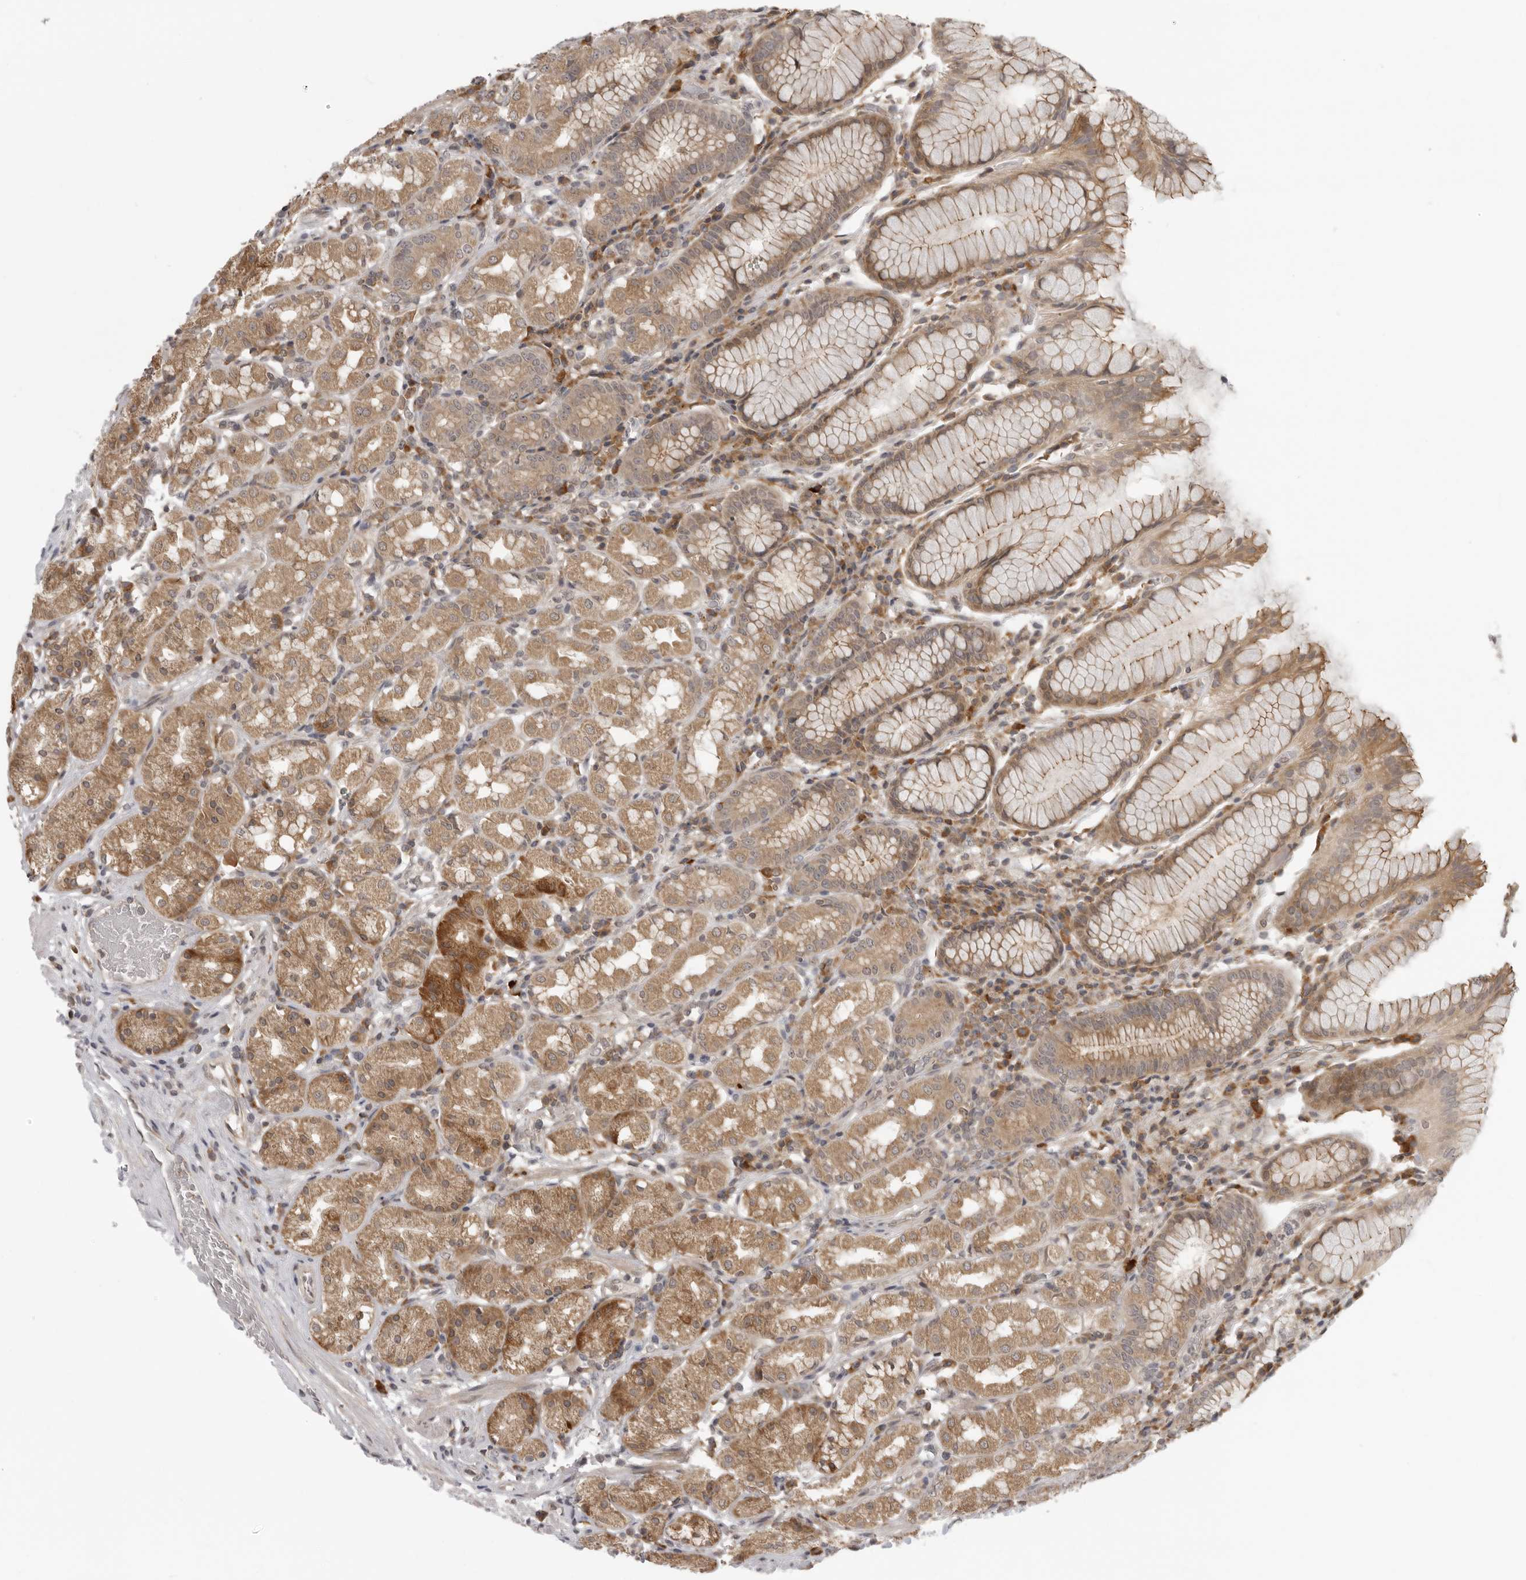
{"staining": {"intensity": "moderate", "quantity": ">75%", "location": "cytoplasmic/membranous"}, "tissue": "stomach", "cell_type": "Glandular cells", "image_type": "normal", "snomed": [{"axis": "morphology", "description": "Normal tissue, NOS"}, {"axis": "topography", "description": "Stomach, lower"}], "caption": "Immunohistochemistry micrograph of normal human stomach stained for a protein (brown), which demonstrates medium levels of moderate cytoplasmic/membranous expression in about >75% of glandular cells.", "gene": "PRRC2A", "patient": {"sex": "female", "age": 56}}